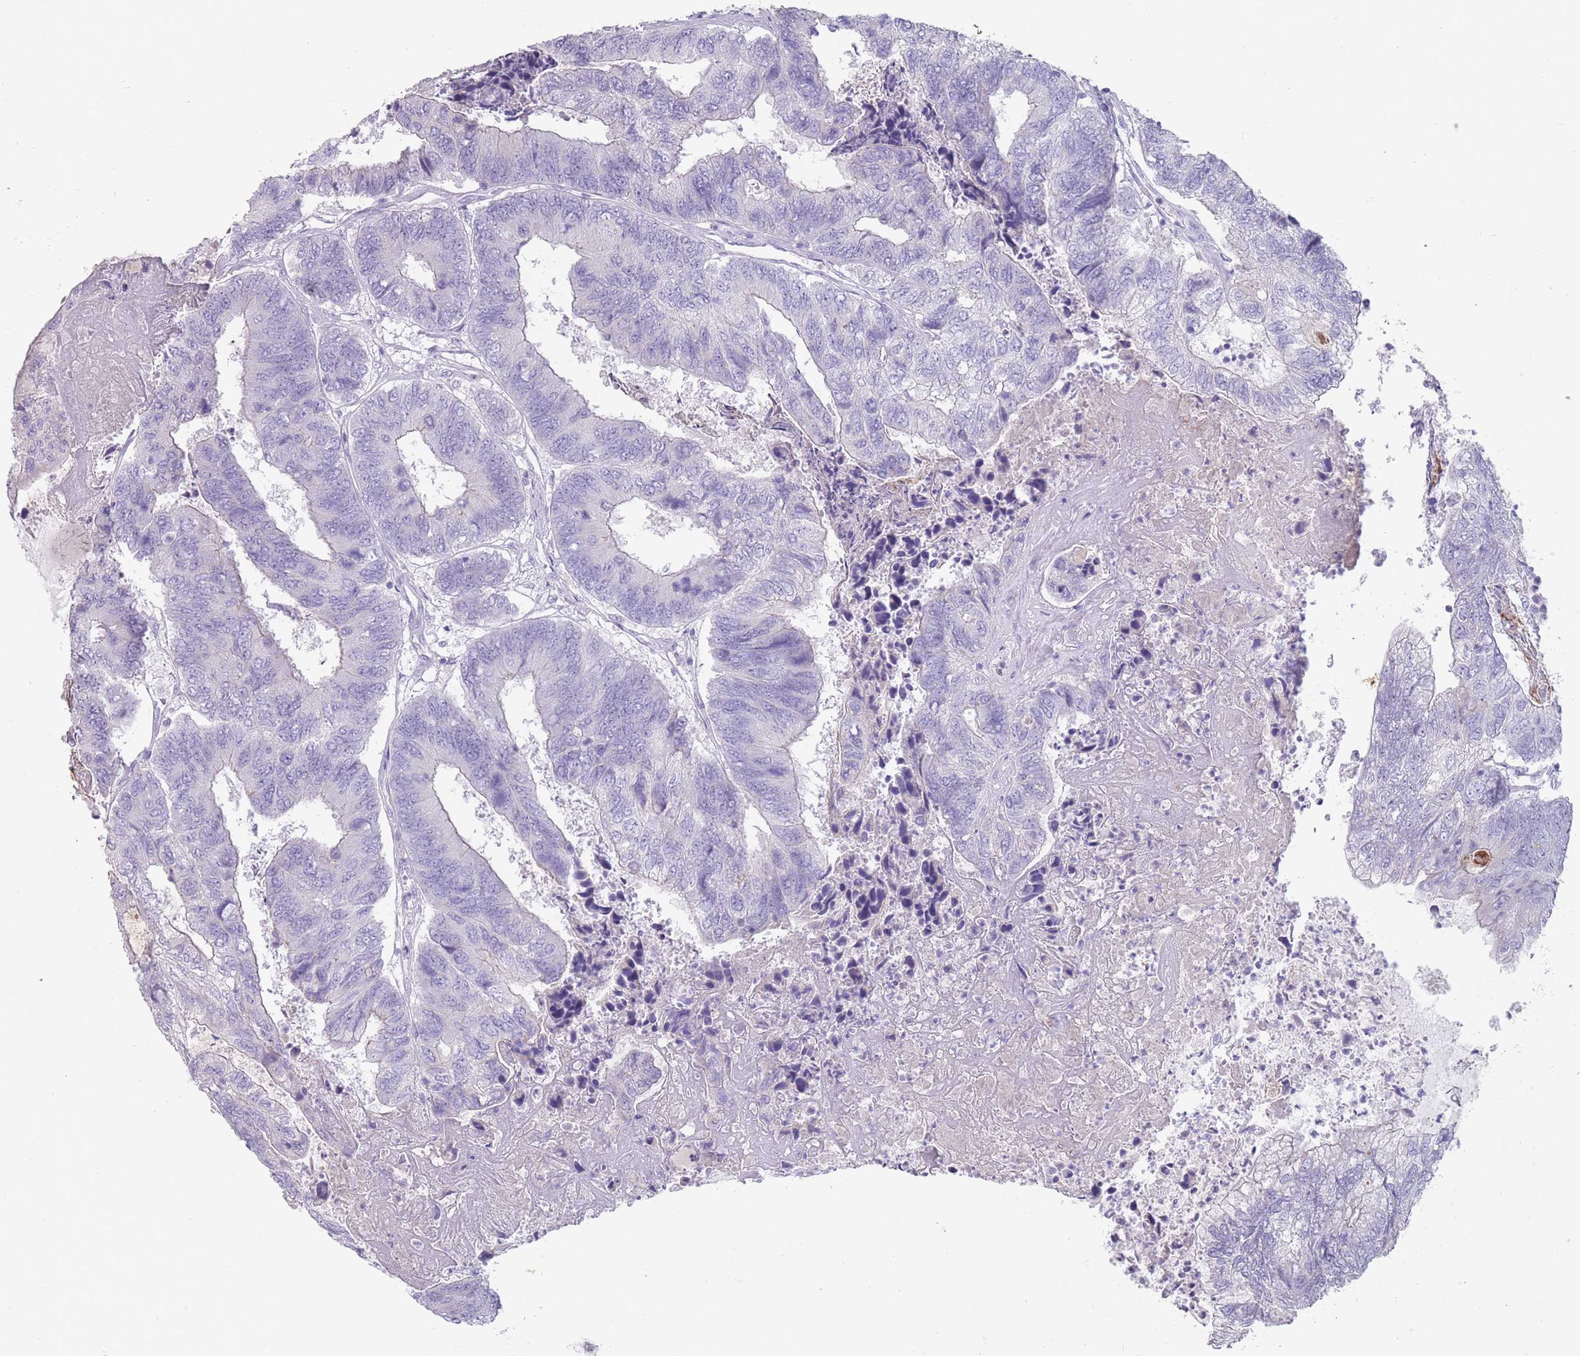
{"staining": {"intensity": "negative", "quantity": "none", "location": "none"}, "tissue": "colorectal cancer", "cell_type": "Tumor cells", "image_type": "cancer", "snomed": [{"axis": "morphology", "description": "Adenocarcinoma, NOS"}, {"axis": "topography", "description": "Colon"}], "caption": "Tumor cells show no significant positivity in colorectal cancer. (Brightfield microscopy of DAB immunohistochemistry (IHC) at high magnification).", "gene": "RHBG", "patient": {"sex": "female", "age": 67}}